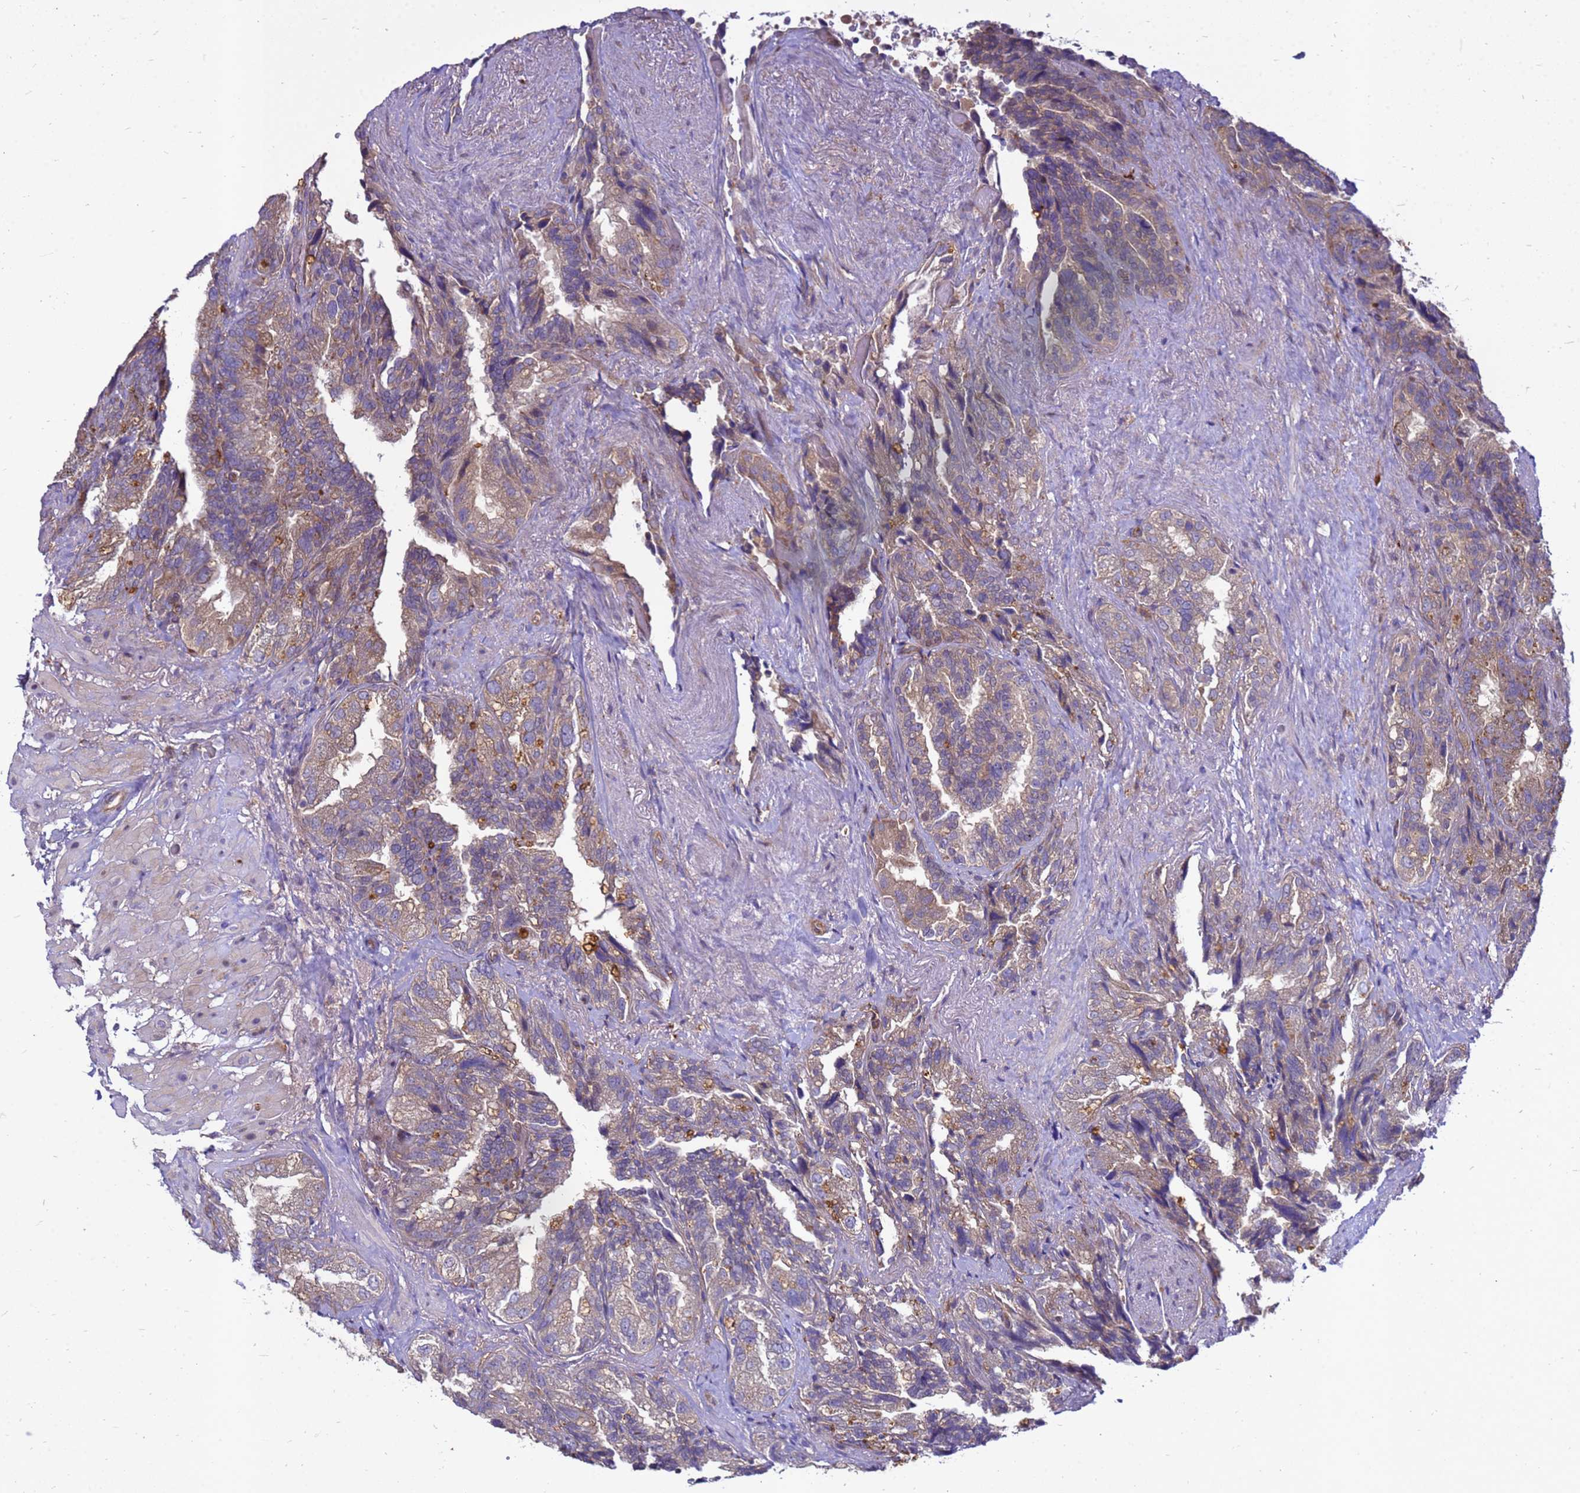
{"staining": {"intensity": "moderate", "quantity": "25%-75%", "location": "cytoplasmic/membranous"}, "tissue": "seminal vesicle", "cell_type": "Glandular cells", "image_type": "normal", "snomed": [{"axis": "morphology", "description": "Normal tissue, NOS"}, {"axis": "topography", "description": "Seminal veicle"}, {"axis": "topography", "description": "Peripheral nerve tissue"}], "caption": "Immunohistochemical staining of unremarkable human seminal vesicle demonstrates 25%-75% levels of moderate cytoplasmic/membranous protein staining in about 25%-75% of glandular cells.", "gene": "RNF215", "patient": {"sex": "male", "age": 63}}